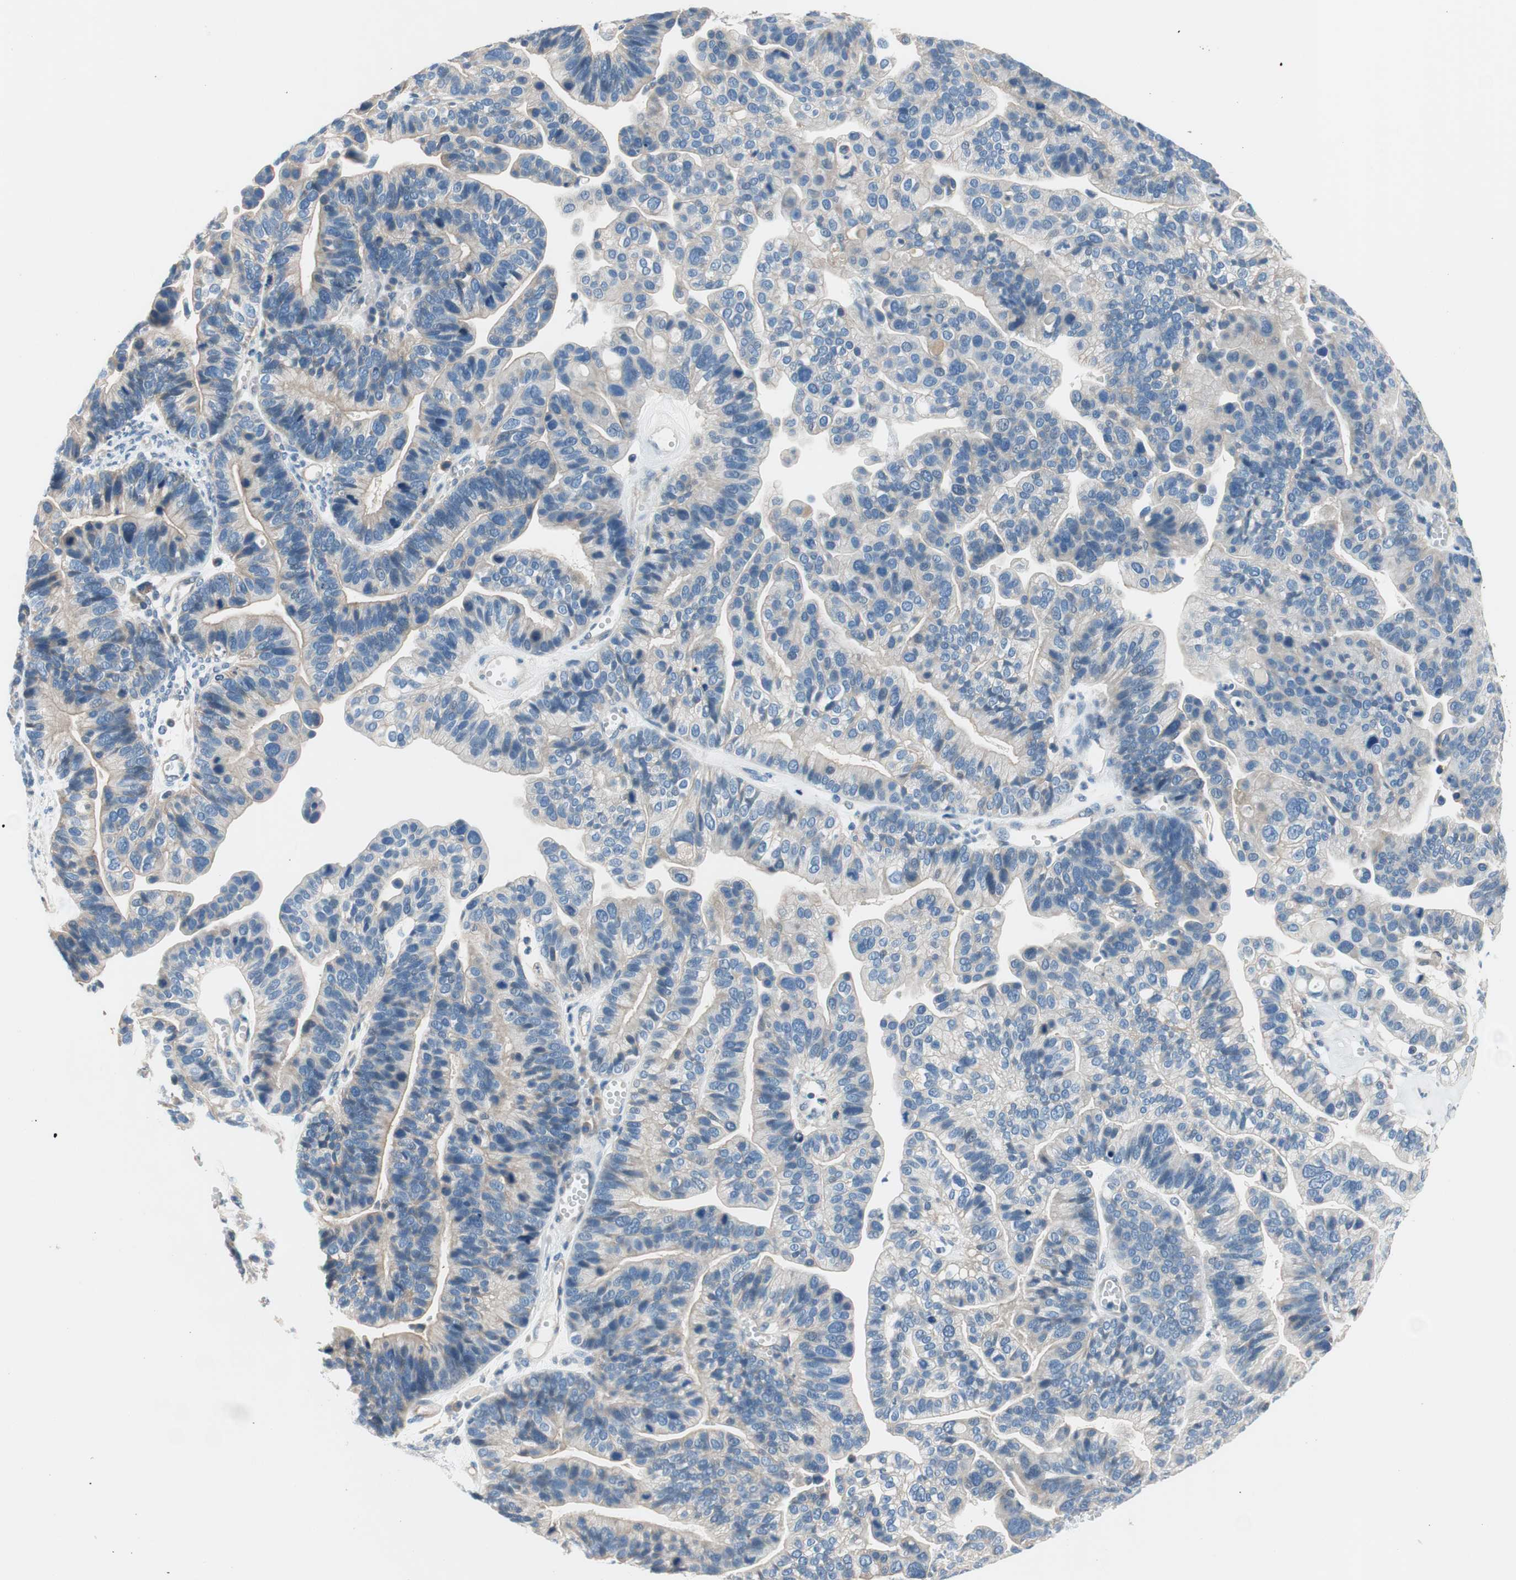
{"staining": {"intensity": "negative", "quantity": "none", "location": "none"}, "tissue": "ovarian cancer", "cell_type": "Tumor cells", "image_type": "cancer", "snomed": [{"axis": "morphology", "description": "Cystadenocarcinoma, serous, NOS"}, {"axis": "topography", "description": "Ovary"}], "caption": "Tumor cells are negative for brown protein staining in ovarian serous cystadenocarcinoma.", "gene": "CALML3", "patient": {"sex": "female", "age": 56}}